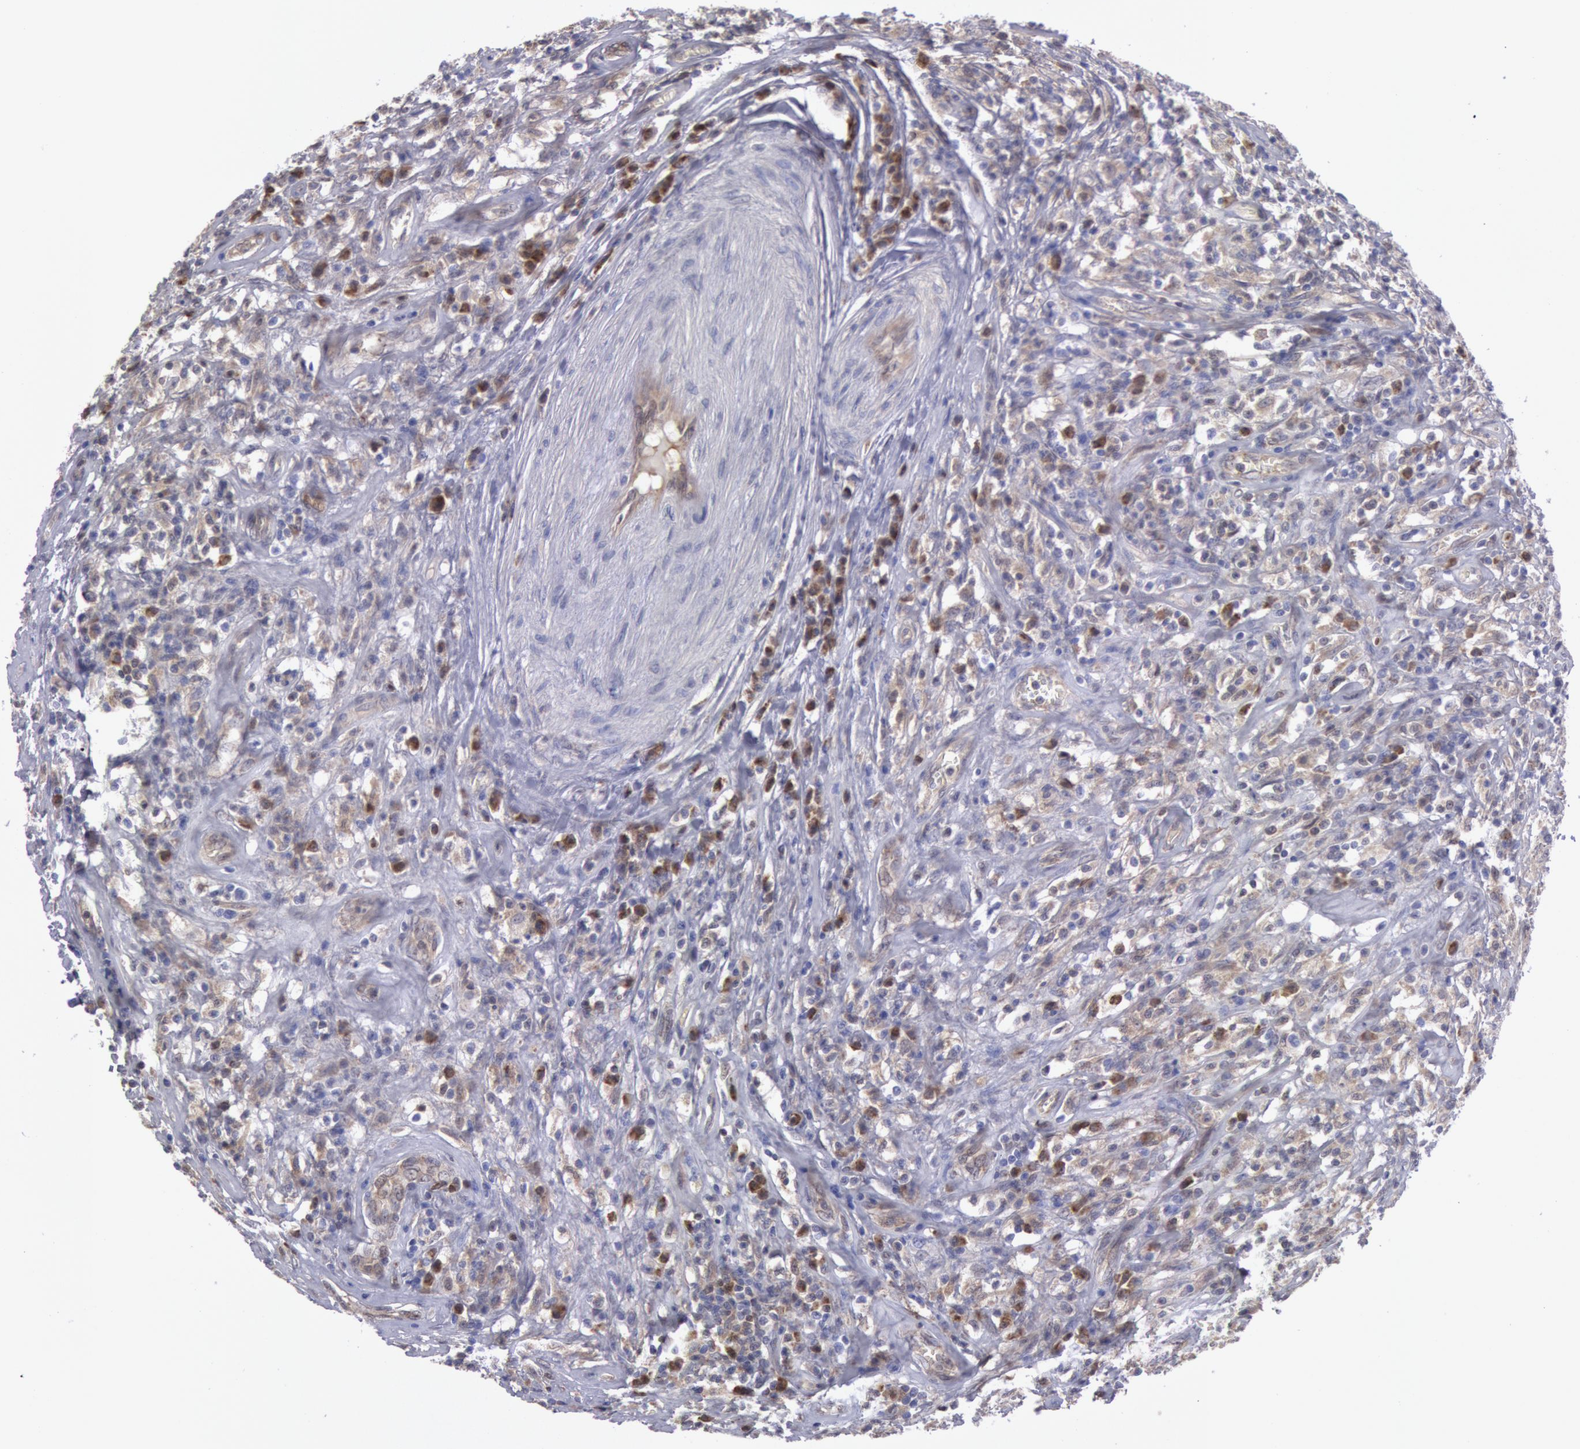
{"staining": {"intensity": "weak", "quantity": ">75%", "location": "cytoplasmic/membranous"}, "tissue": "testis cancer", "cell_type": "Tumor cells", "image_type": "cancer", "snomed": [{"axis": "morphology", "description": "Seminoma, NOS"}, {"axis": "topography", "description": "Testis"}], "caption": "A brown stain labels weak cytoplasmic/membranous staining of a protein in testis seminoma tumor cells. The staining was performed using DAB (3,3'-diaminobenzidine), with brown indicating positive protein expression. Nuclei are stained blue with hematoxylin.", "gene": "MPST", "patient": {"sex": "male", "age": 34}}